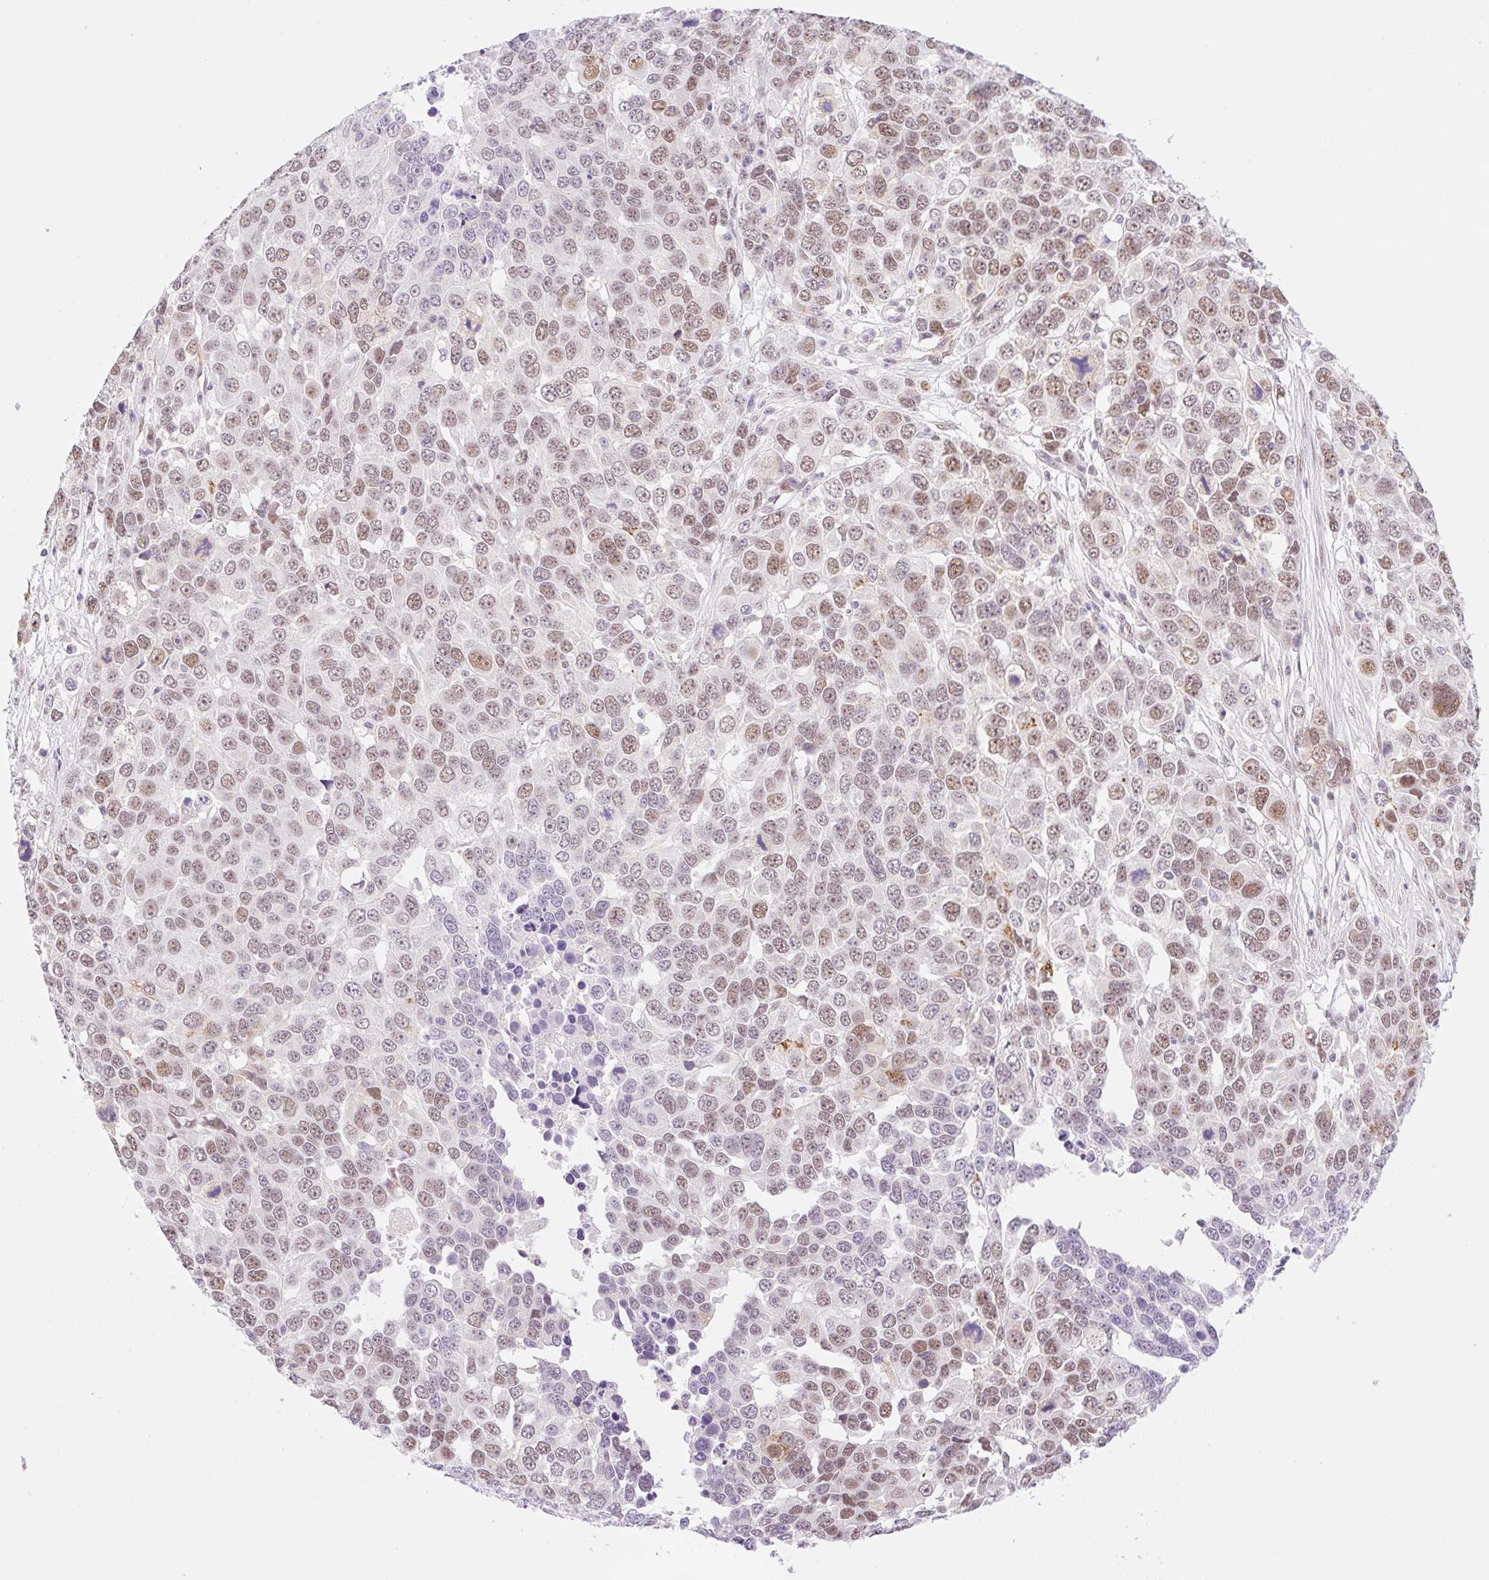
{"staining": {"intensity": "moderate", "quantity": ">75%", "location": "nuclear"}, "tissue": "ovarian cancer", "cell_type": "Tumor cells", "image_type": "cancer", "snomed": [{"axis": "morphology", "description": "Cystadenocarcinoma, serous, NOS"}, {"axis": "topography", "description": "Ovary"}], "caption": "Immunohistochemistry histopathology image of neoplastic tissue: ovarian cancer (serous cystadenocarcinoma) stained using IHC demonstrates medium levels of moderate protein expression localized specifically in the nuclear of tumor cells, appearing as a nuclear brown color.", "gene": "PALM3", "patient": {"sex": "female", "age": 76}}